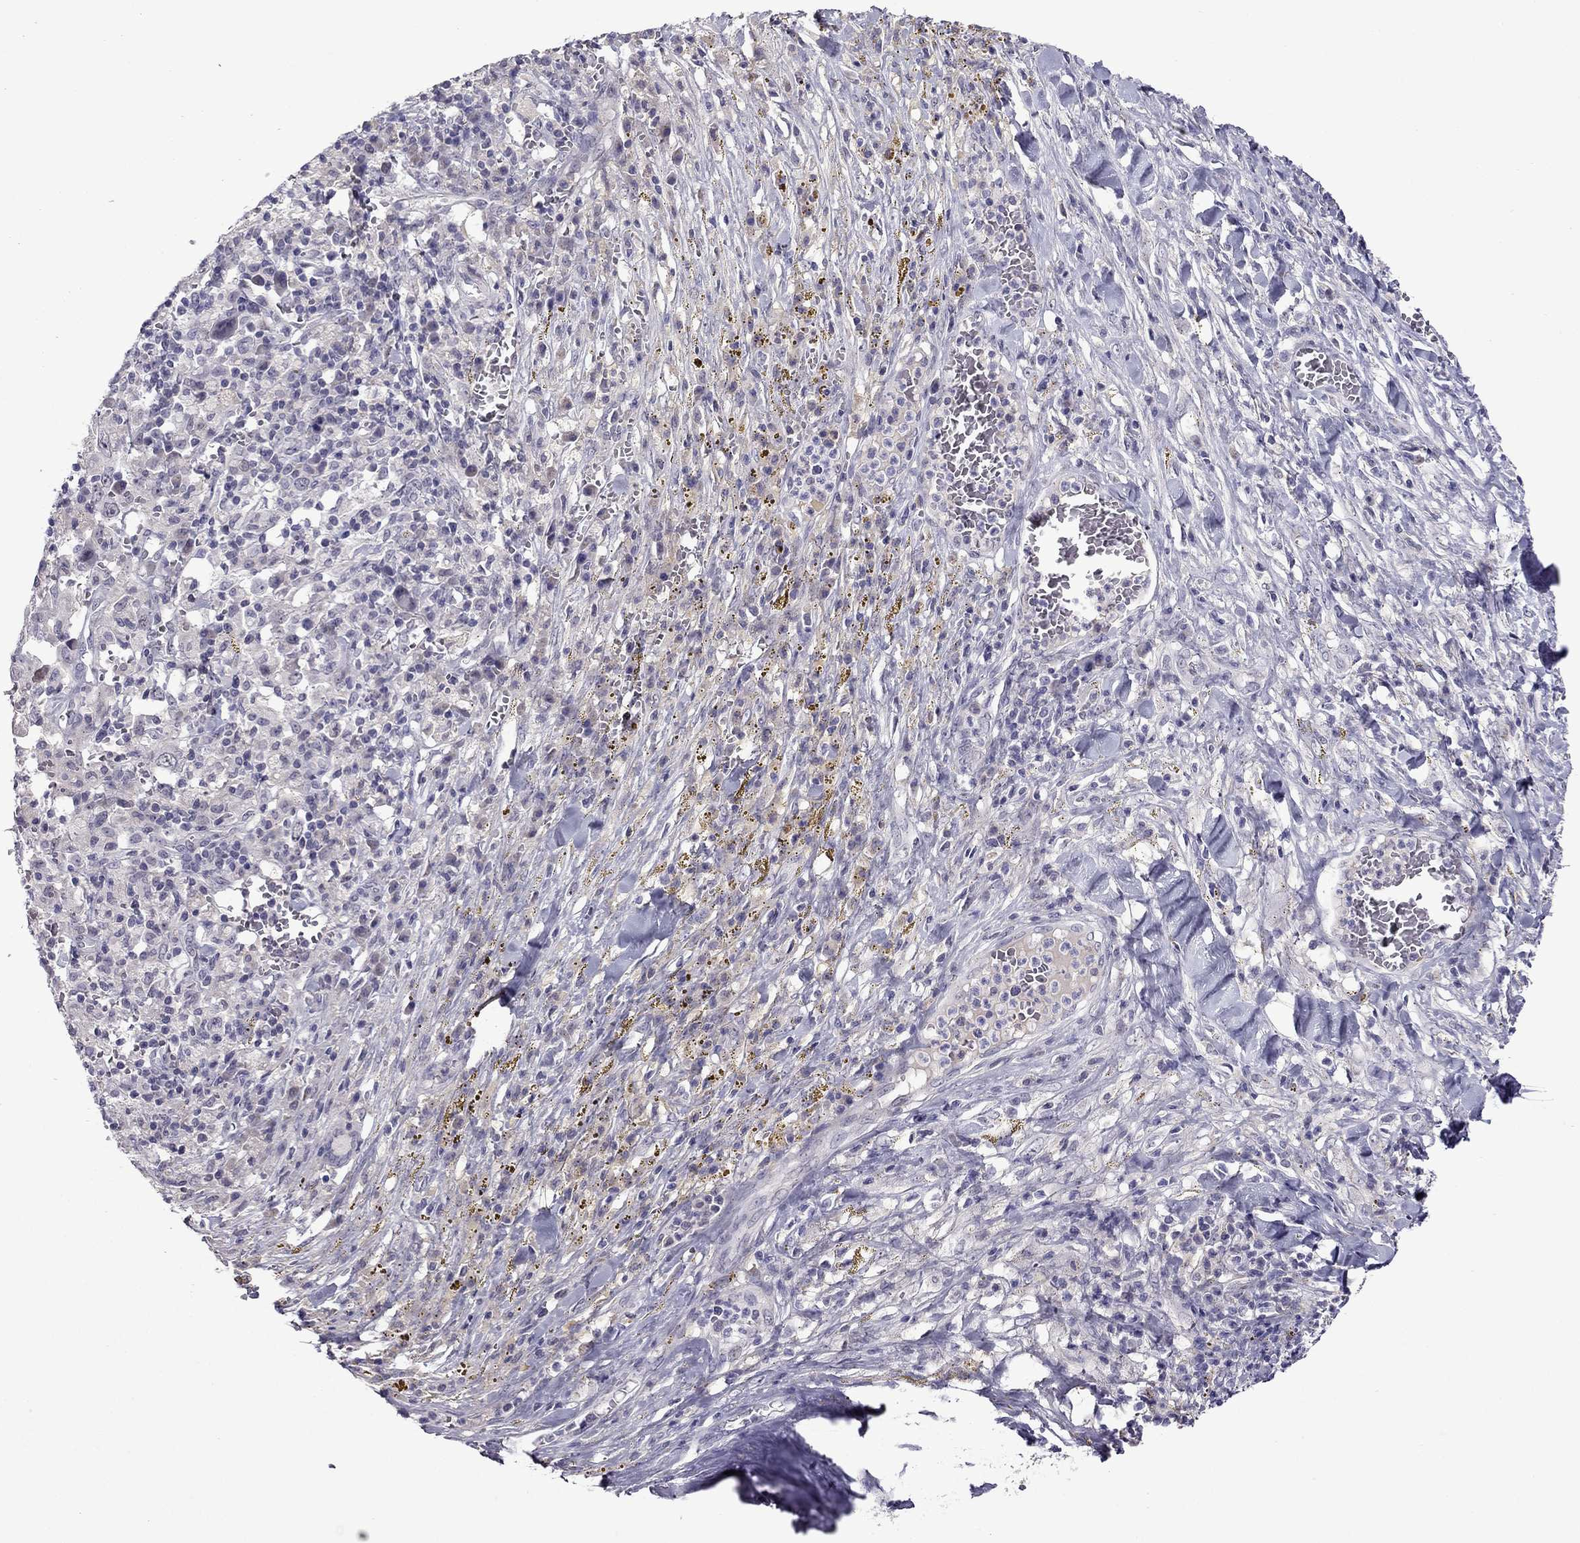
{"staining": {"intensity": "negative", "quantity": "none", "location": "none"}, "tissue": "melanoma", "cell_type": "Tumor cells", "image_type": "cancer", "snomed": [{"axis": "morphology", "description": "Malignant melanoma, NOS"}, {"axis": "topography", "description": "Skin"}], "caption": "Immunohistochemistry (IHC) micrograph of malignant melanoma stained for a protein (brown), which exhibits no positivity in tumor cells.", "gene": "MYBPH", "patient": {"sex": "female", "age": 91}}